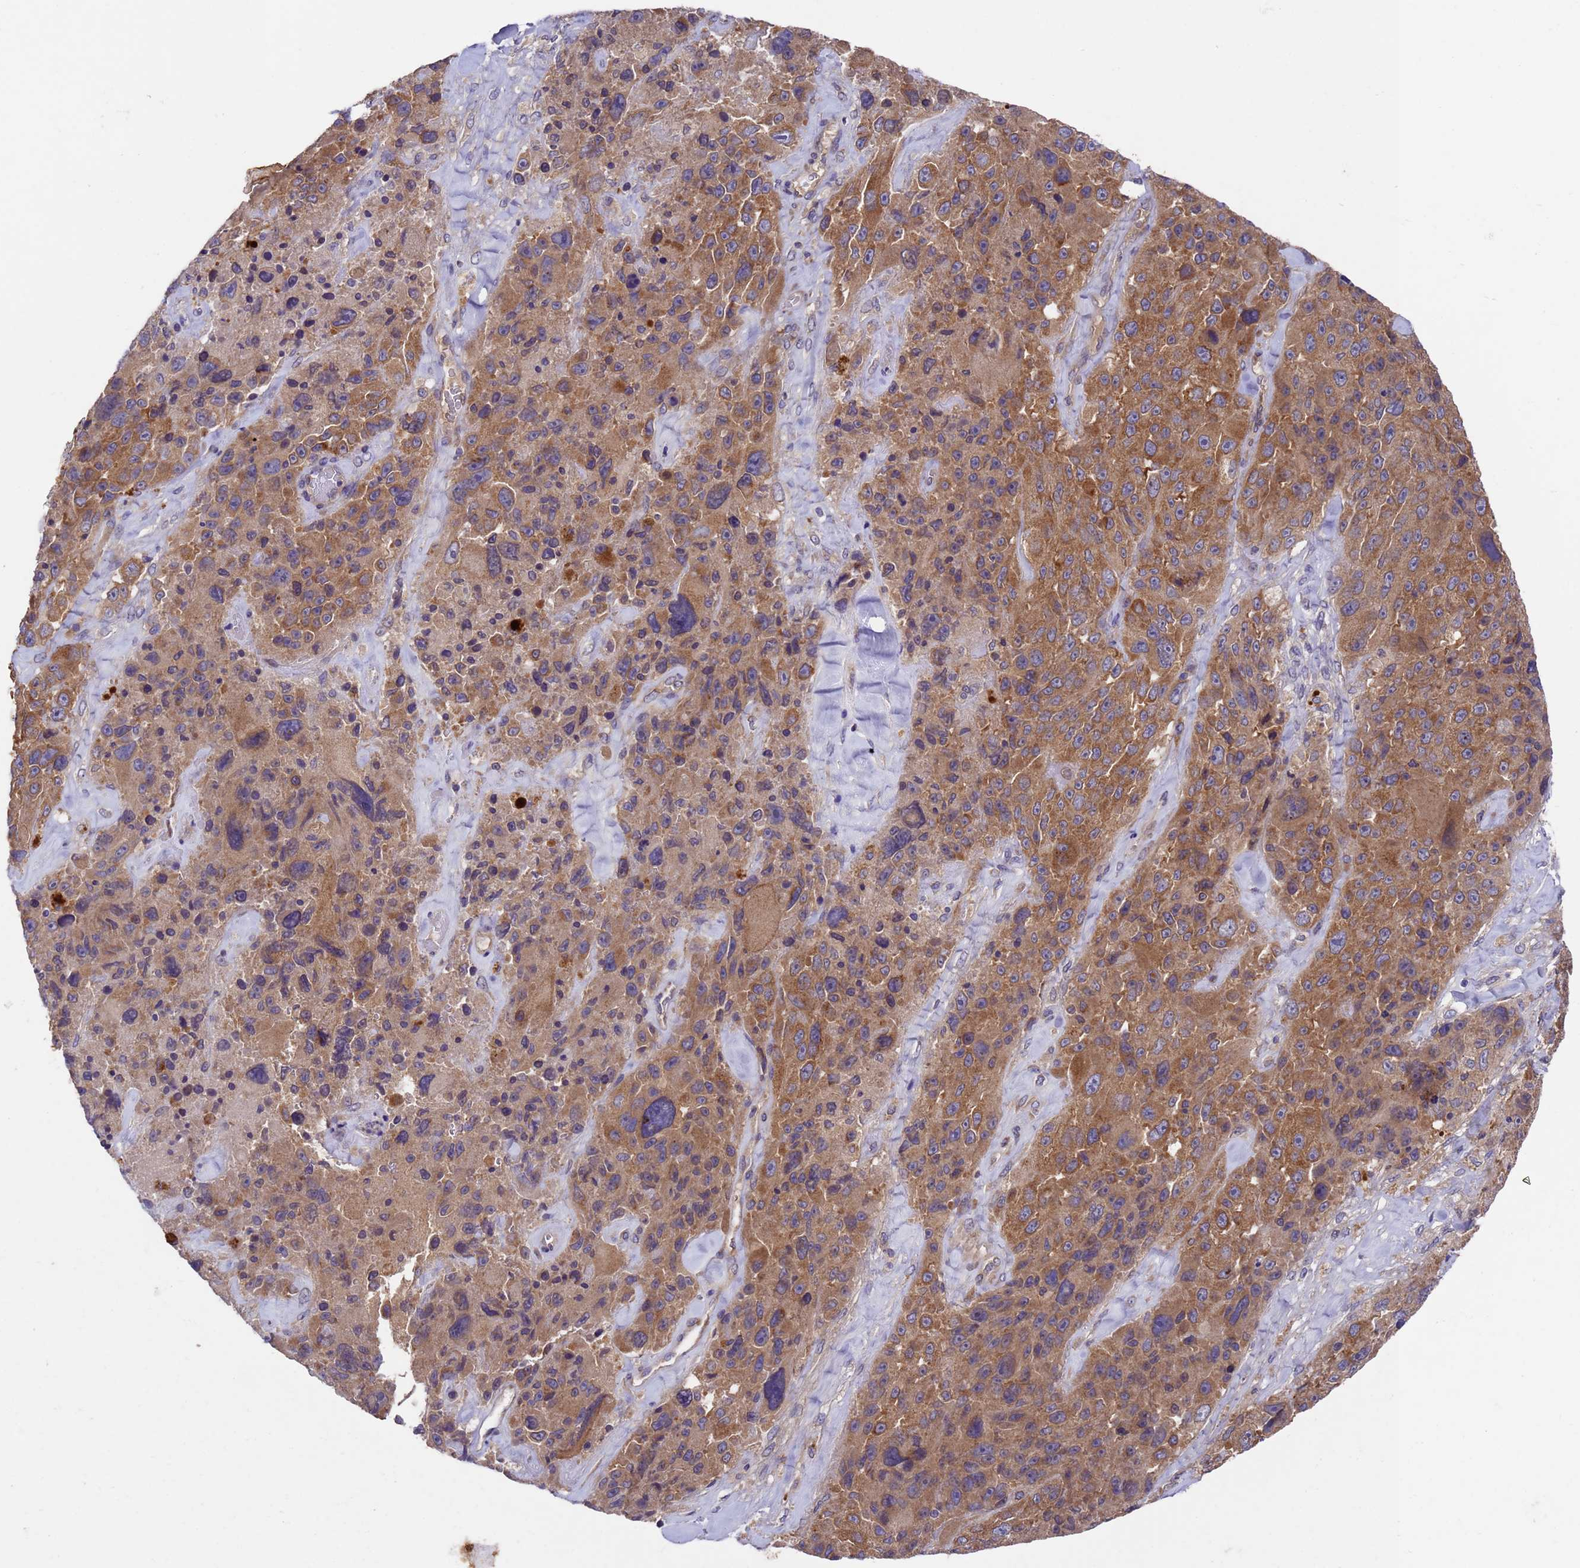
{"staining": {"intensity": "moderate", "quantity": ">75%", "location": "cytoplasmic/membranous"}, "tissue": "melanoma", "cell_type": "Tumor cells", "image_type": "cancer", "snomed": [{"axis": "morphology", "description": "Malignant melanoma, Metastatic site"}, {"axis": "topography", "description": "Lymph node"}], "caption": "This image displays malignant melanoma (metastatic site) stained with immunohistochemistry to label a protein in brown. The cytoplasmic/membranous of tumor cells show moderate positivity for the protein. Nuclei are counter-stained blue.", "gene": "DCAF12L2", "patient": {"sex": "male", "age": 62}}